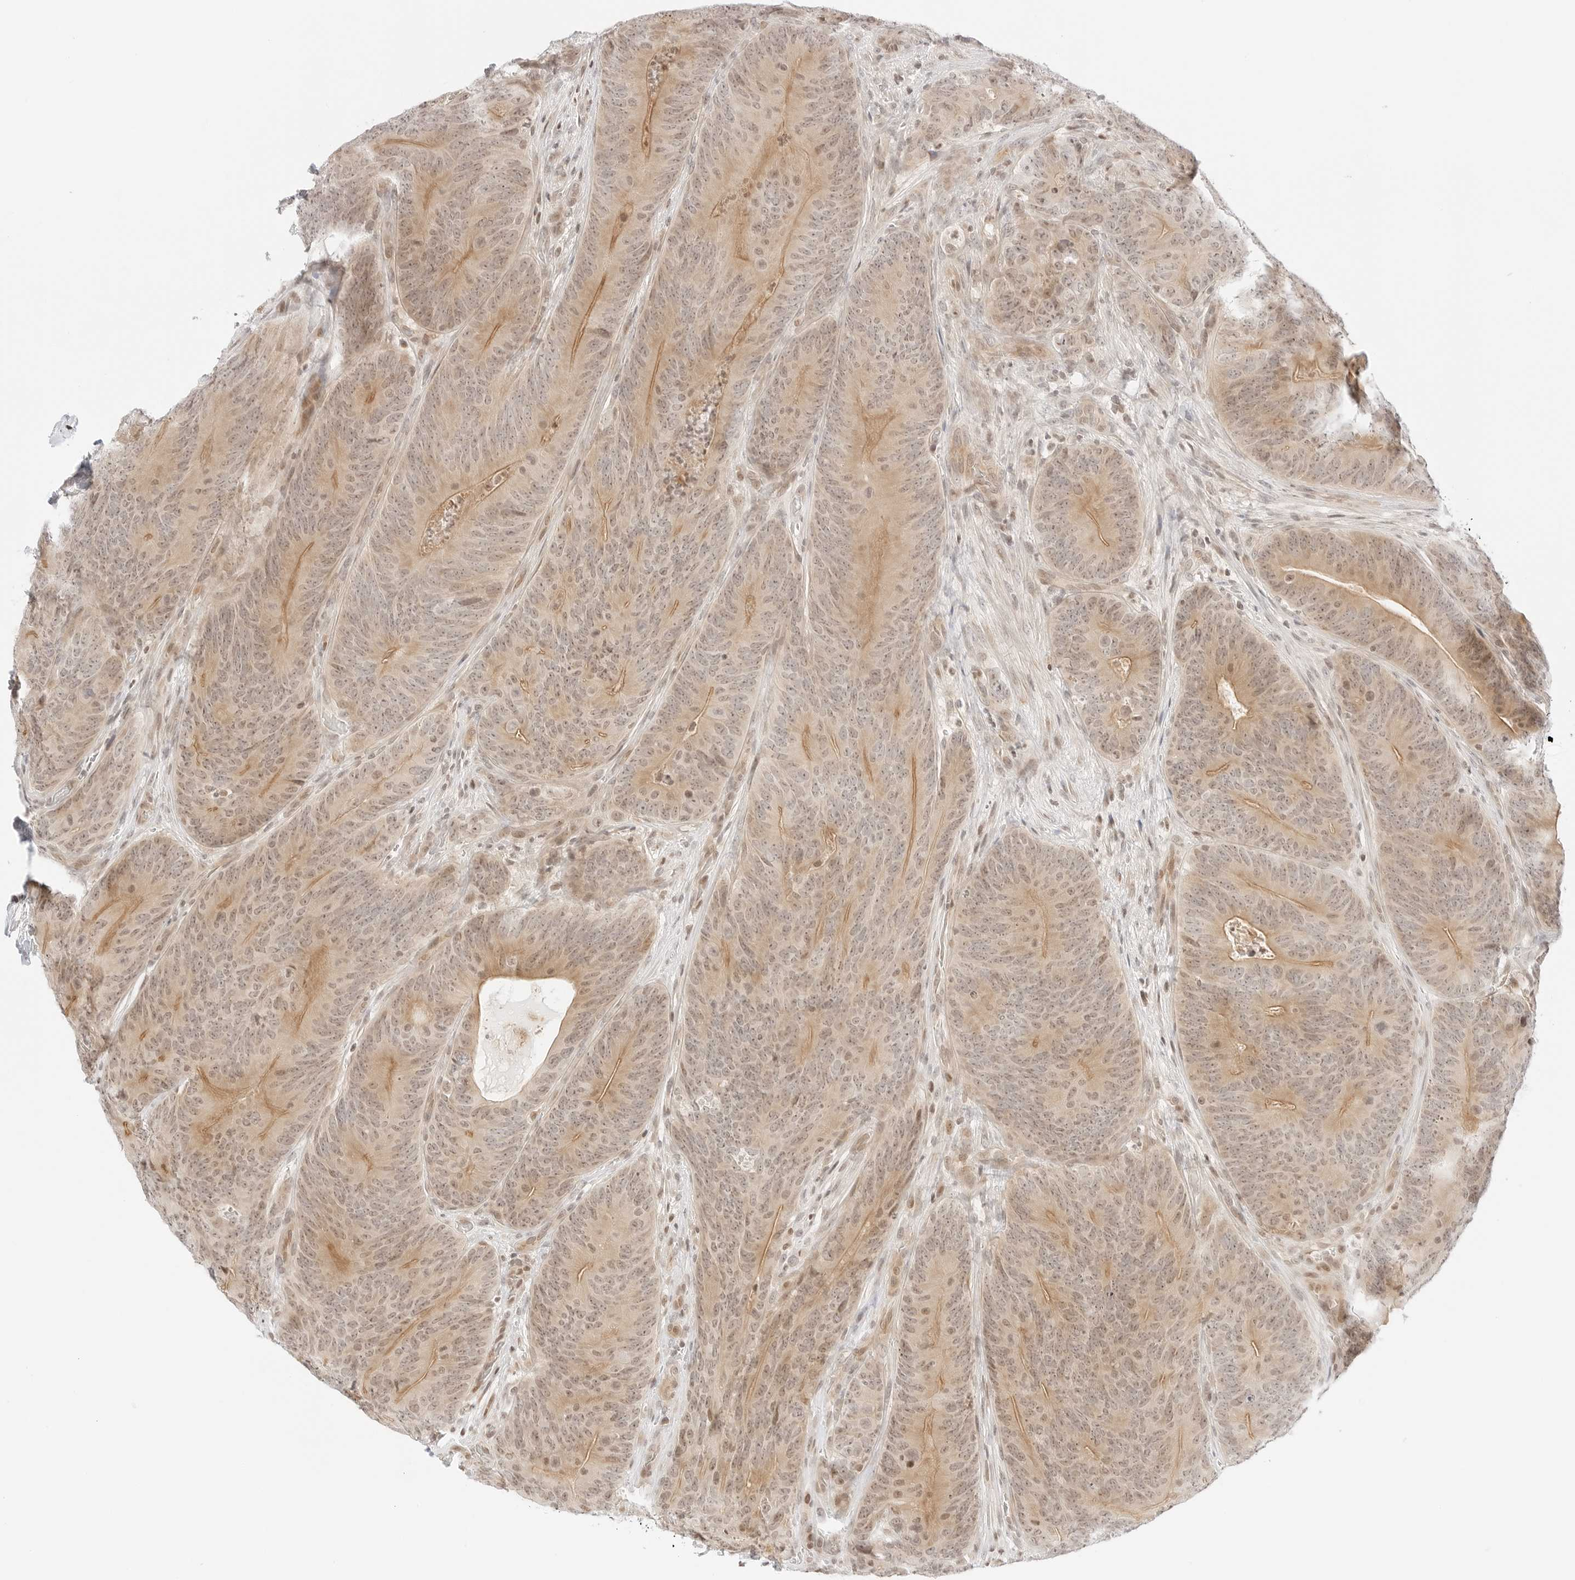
{"staining": {"intensity": "moderate", "quantity": ">75%", "location": "cytoplasmic/membranous,nuclear"}, "tissue": "colorectal cancer", "cell_type": "Tumor cells", "image_type": "cancer", "snomed": [{"axis": "morphology", "description": "Normal tissue, NOS"}, {"axis": "topography", "description": "Colon"}], "caption": "Protein staining demonstrates moderate cytoplasmic/membranous and nuclear positivity in approximately >75% of tumor cells in colorectal cancer. The staining is performed using DAB brown chromogen to label protein expression. The nuclei are counter-stained blue using hematoxylin.", "gene": "RPS6KL1", "patient": {"sex": "female", "age": 82}}